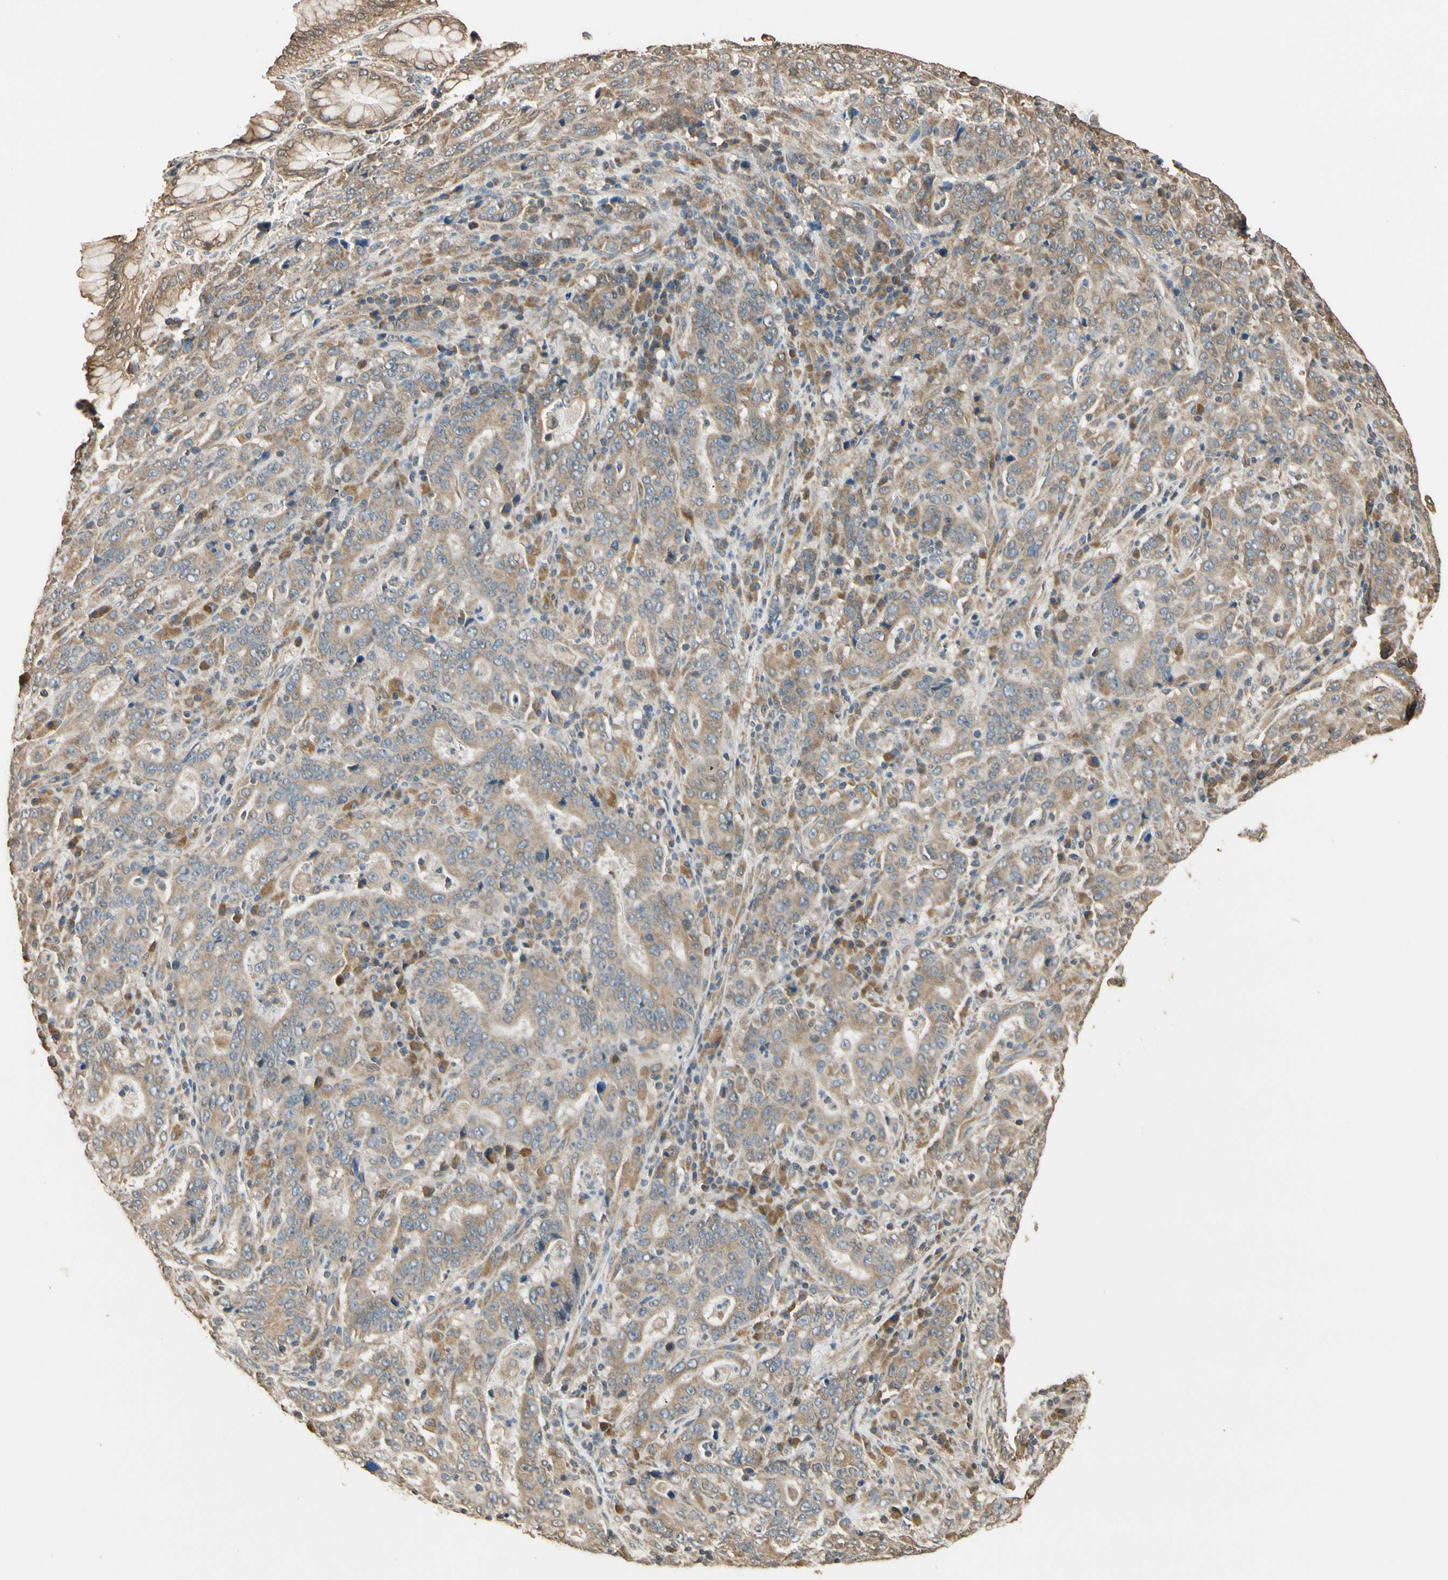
{"staining": {"intensity": "moderate", "quantity": ">75%", "location": "cytoplasmic/membranous"}, "tissue": "stomach cancer", "cell_type": "Tumor cells", "image_type": "cancer", "snomed": [{"axis": "morphology", "description": "Normal tissue, NOS"}, {"axis": "morphology", "description": "Adenocarcinoma, NOS"}, {"axis": "topography", "description": "Stomach, upper"}, {"axis": "topography", "description": "Stomach"}], "caption": "A brown stain shows moderate cytoplasmic/membranous expression of a protein in human adenocarcinoma (stomach) tumor cells.", "gene": "STX18", "patient": {"sex": "male", "age": 59}}